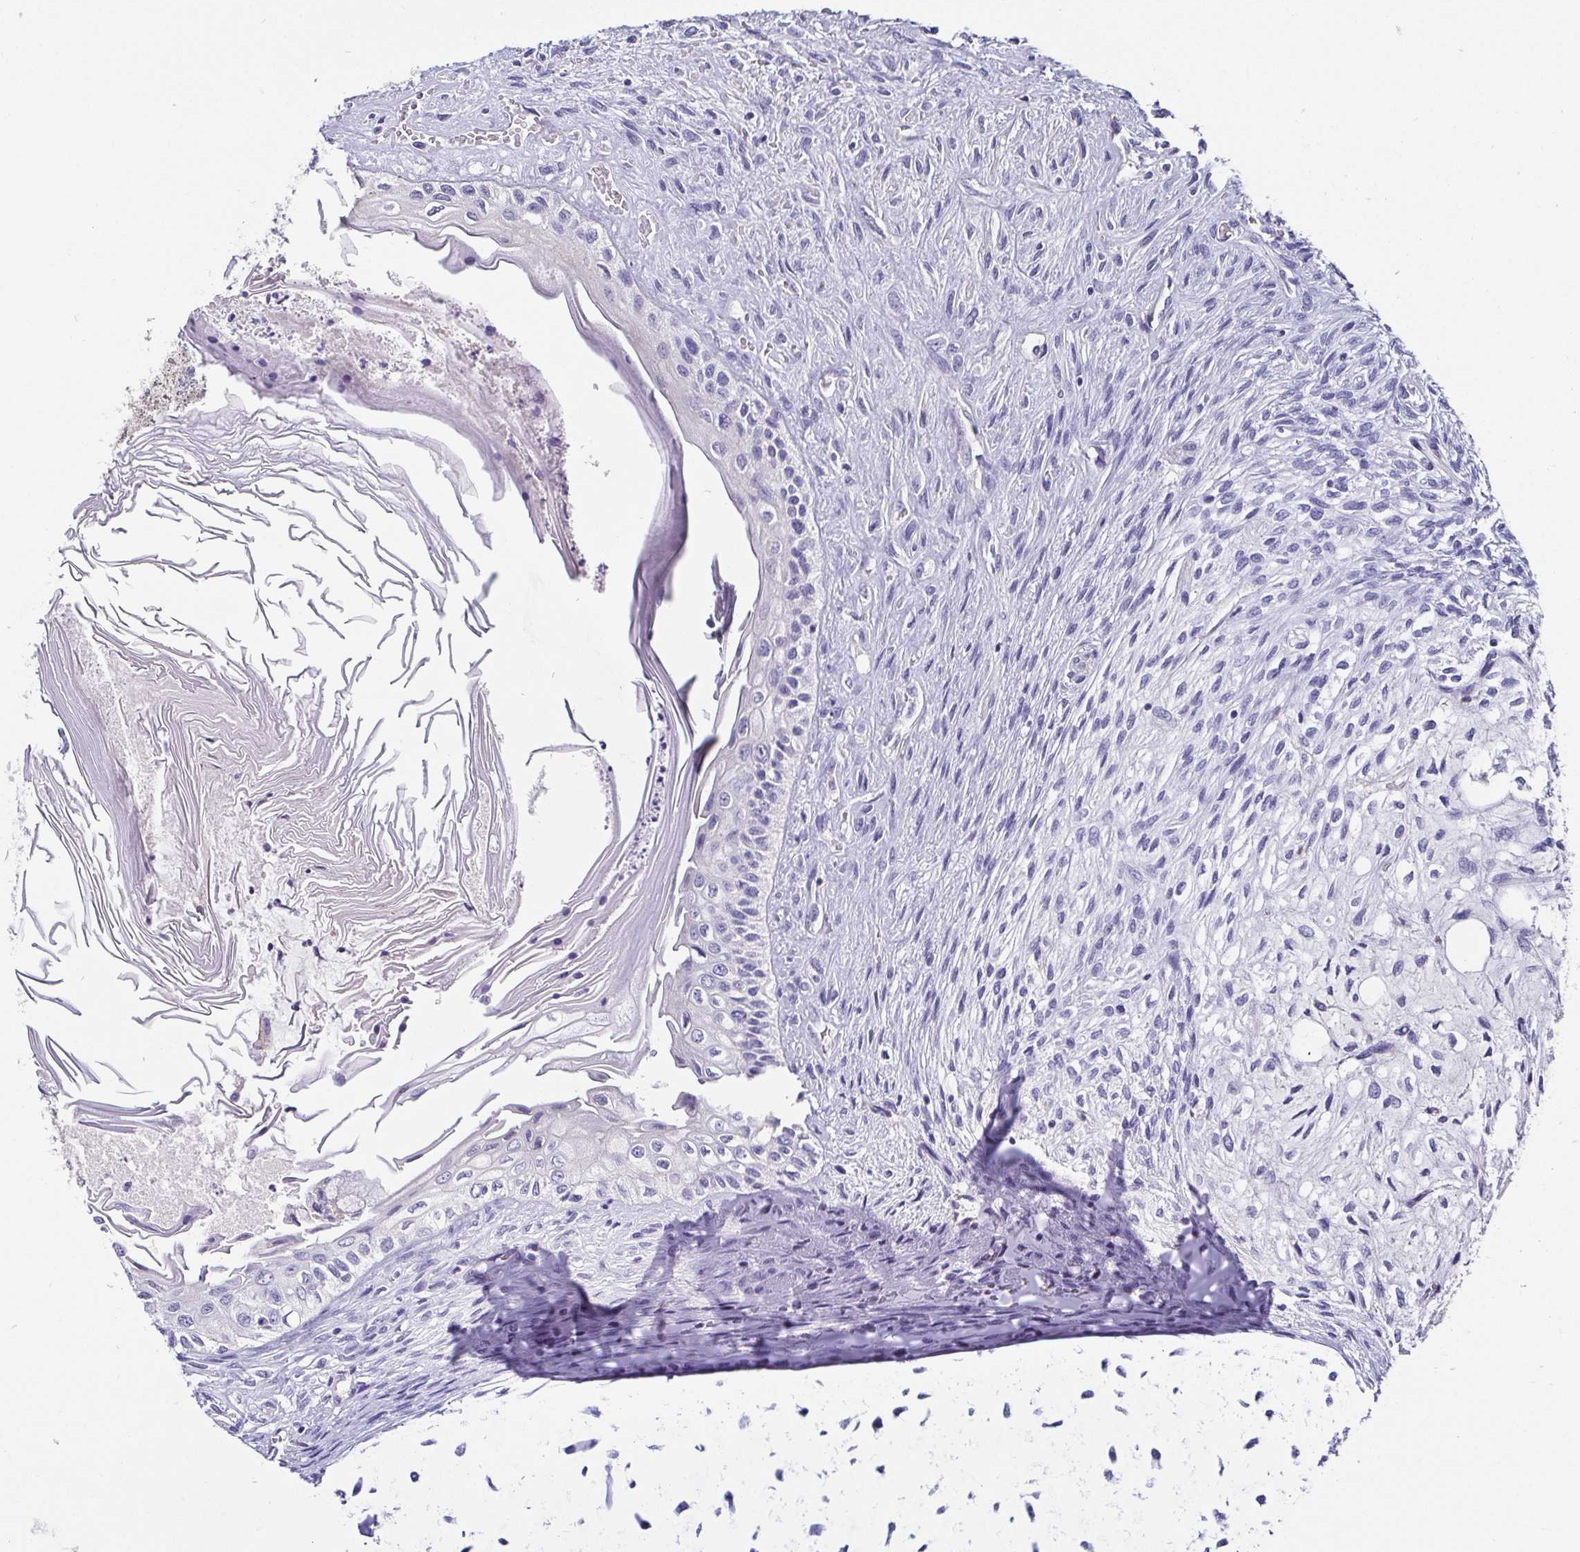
{"staining": {"intensity": "negative", "quantity": "none", "location": "none"}, "tissue": "testis cancer", "cell_type": "Tumor cells", "image_type": "cancer", "snomed": [{"axis": "morphology", "description": "Carcinoma, Embryonal, NOS"}, {"axis": "topography", "description": "Testis"}], "caption": "IHC of testis cancer exhibits no staining in tumor cells. Nuclei are stained in blue.", "gene": "ADAMTS6", "patient": {"sex": "male", "age": 37}}